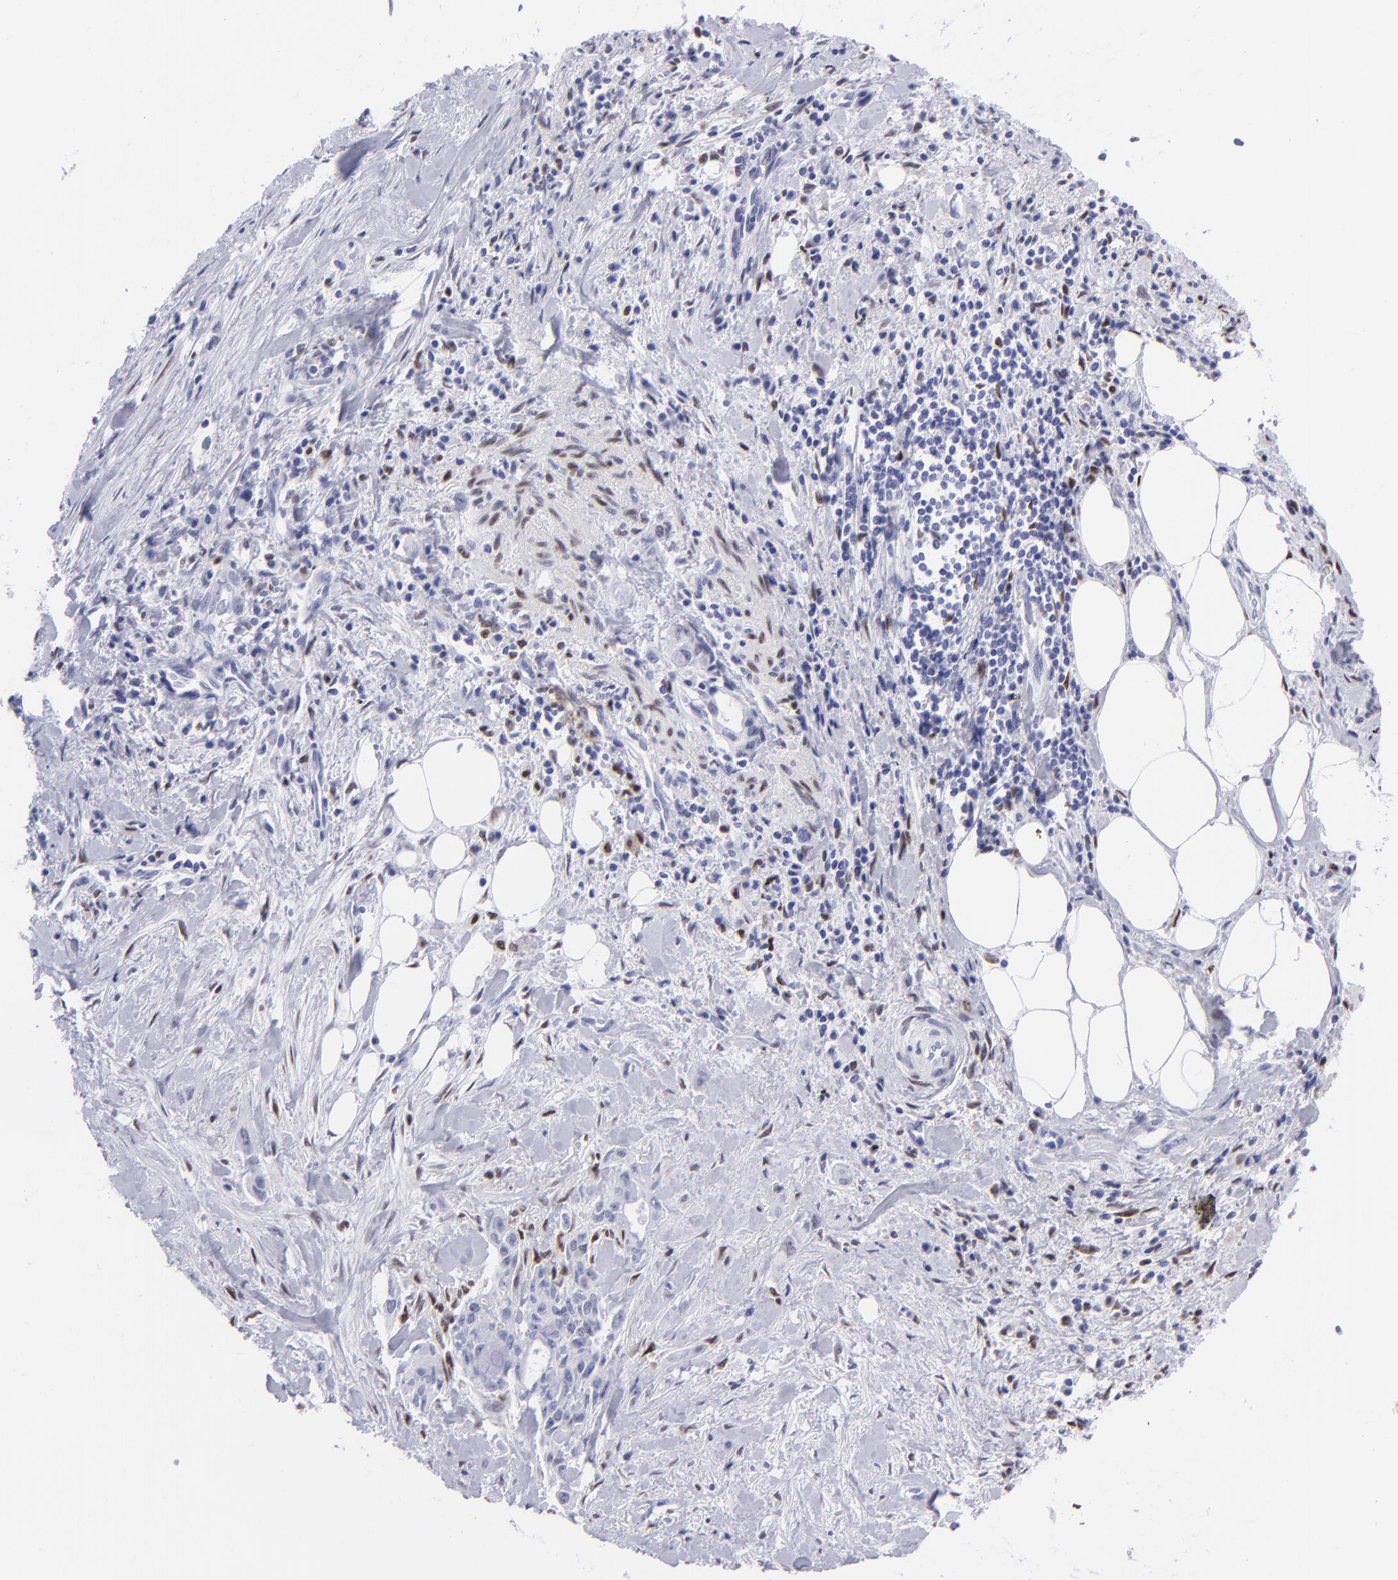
{"staining": {"intensity": "negative", "quantity": "none", "location": "none"}, "tissue": "pancreatic cancer", "cell_type": "Tumor cells", "image_type": "cancer", "snomed": [{"axis": "morphology", "description": "Adenocarcinoma, NOS"}, {"axis": "topography", "description": "Pancreas"}], "caption": "Immunohistochemistry (IHC) of pancreatic adenocarcinoma exhibits no positivity in tumor cells.", "gene": "MITF", "patient": {"sex": "male", "age": 59}}